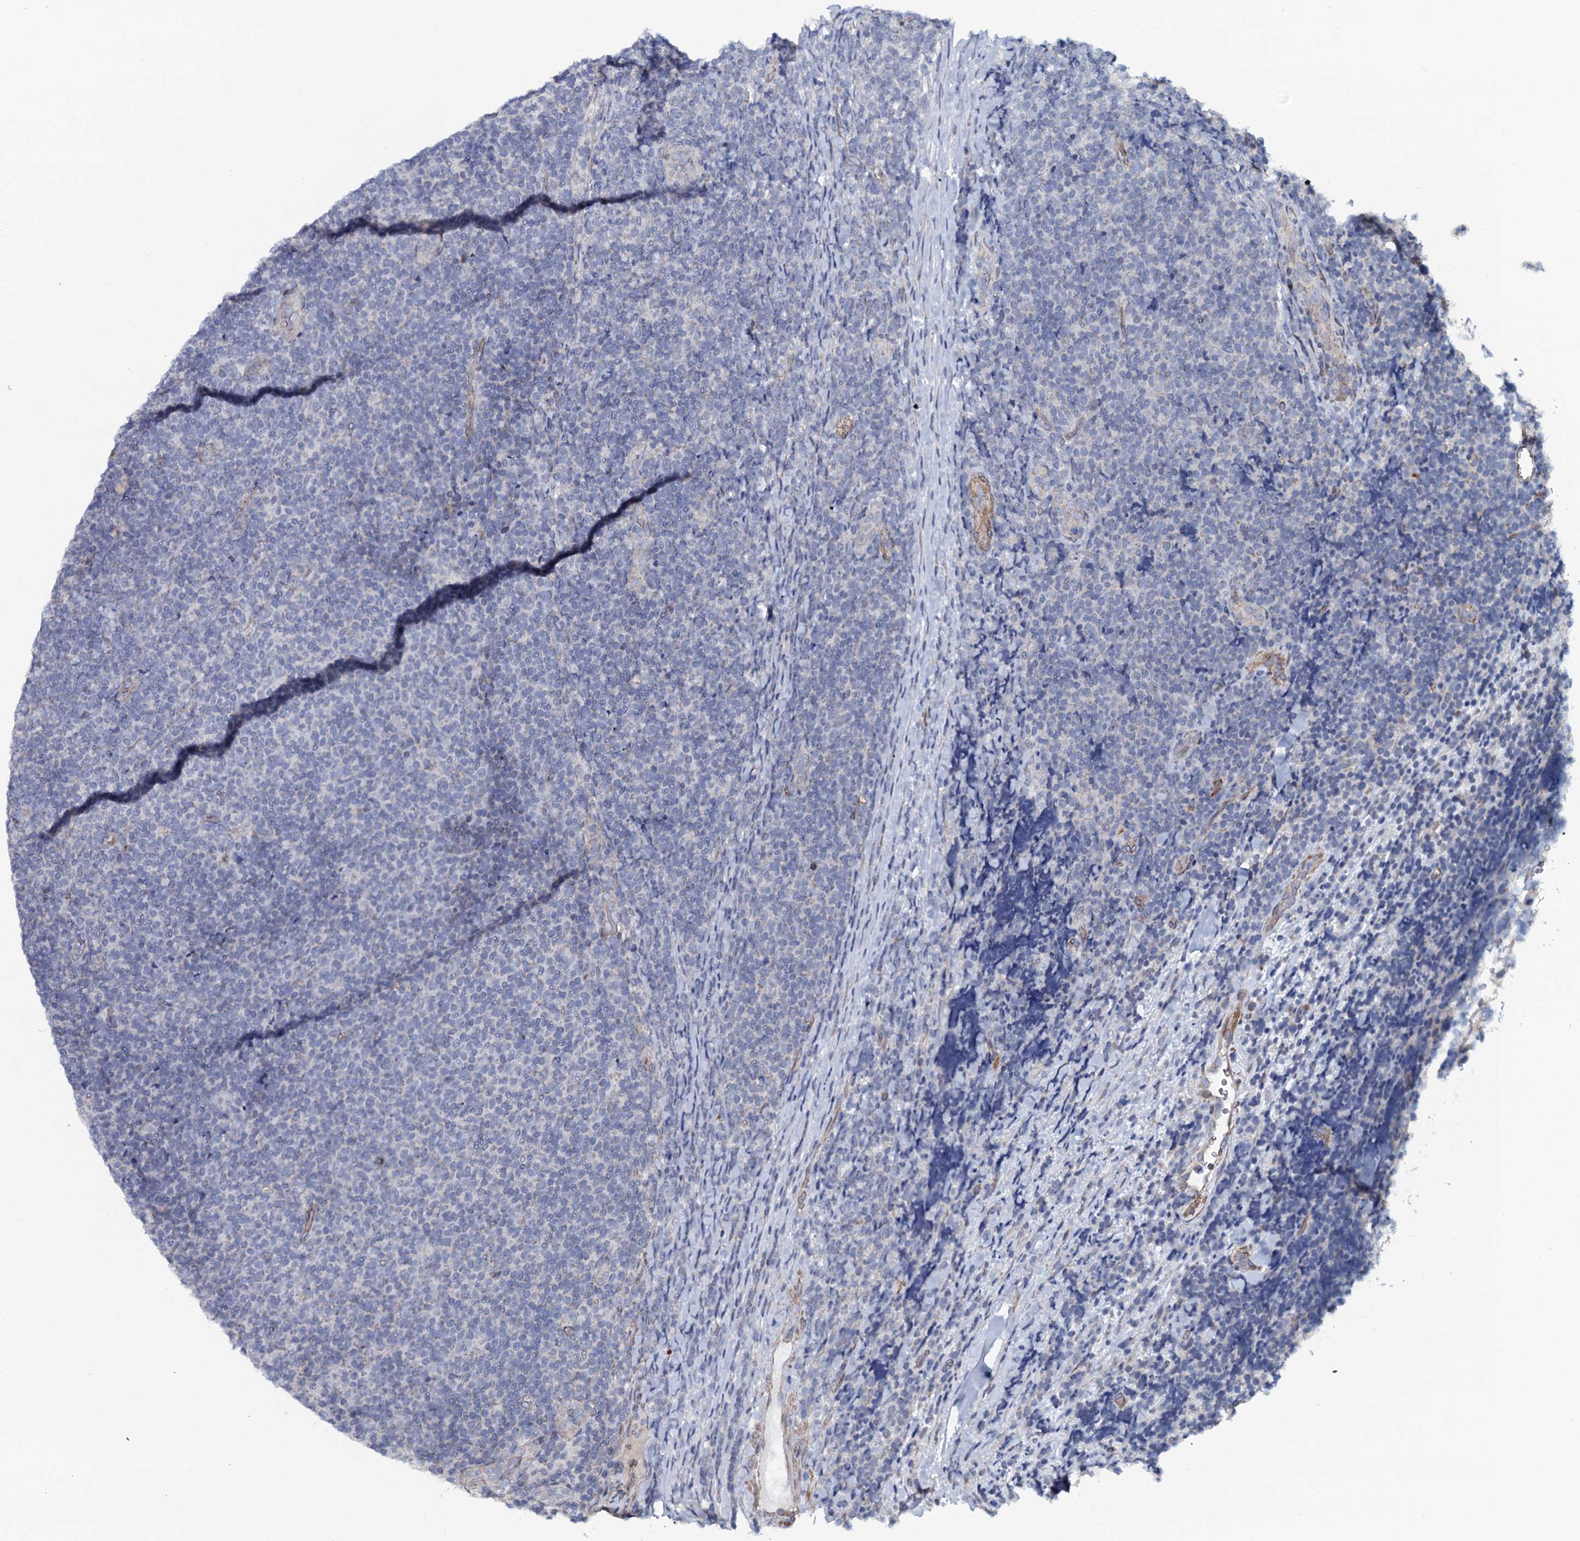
{"staining": {"intensity": "negative", "quantity": "none", "location": "none"}, "tissue": "lymphoma", "cell_type": "Tumor cells", "image_type": "cancer", "snomed": [{"axis": "morphology", "description": "Malignant lymphoma, non-Hodgkin's type, Low grade"}, {"axis": "topography", "description": "Lymph node"}], "caption": "There is no significant staining in tumor cells of malignant lymphoma, non-Hodgkin's type (low-grade).", "gene": "KCTD4", "patient": {"sex": "male", "age": 66}}